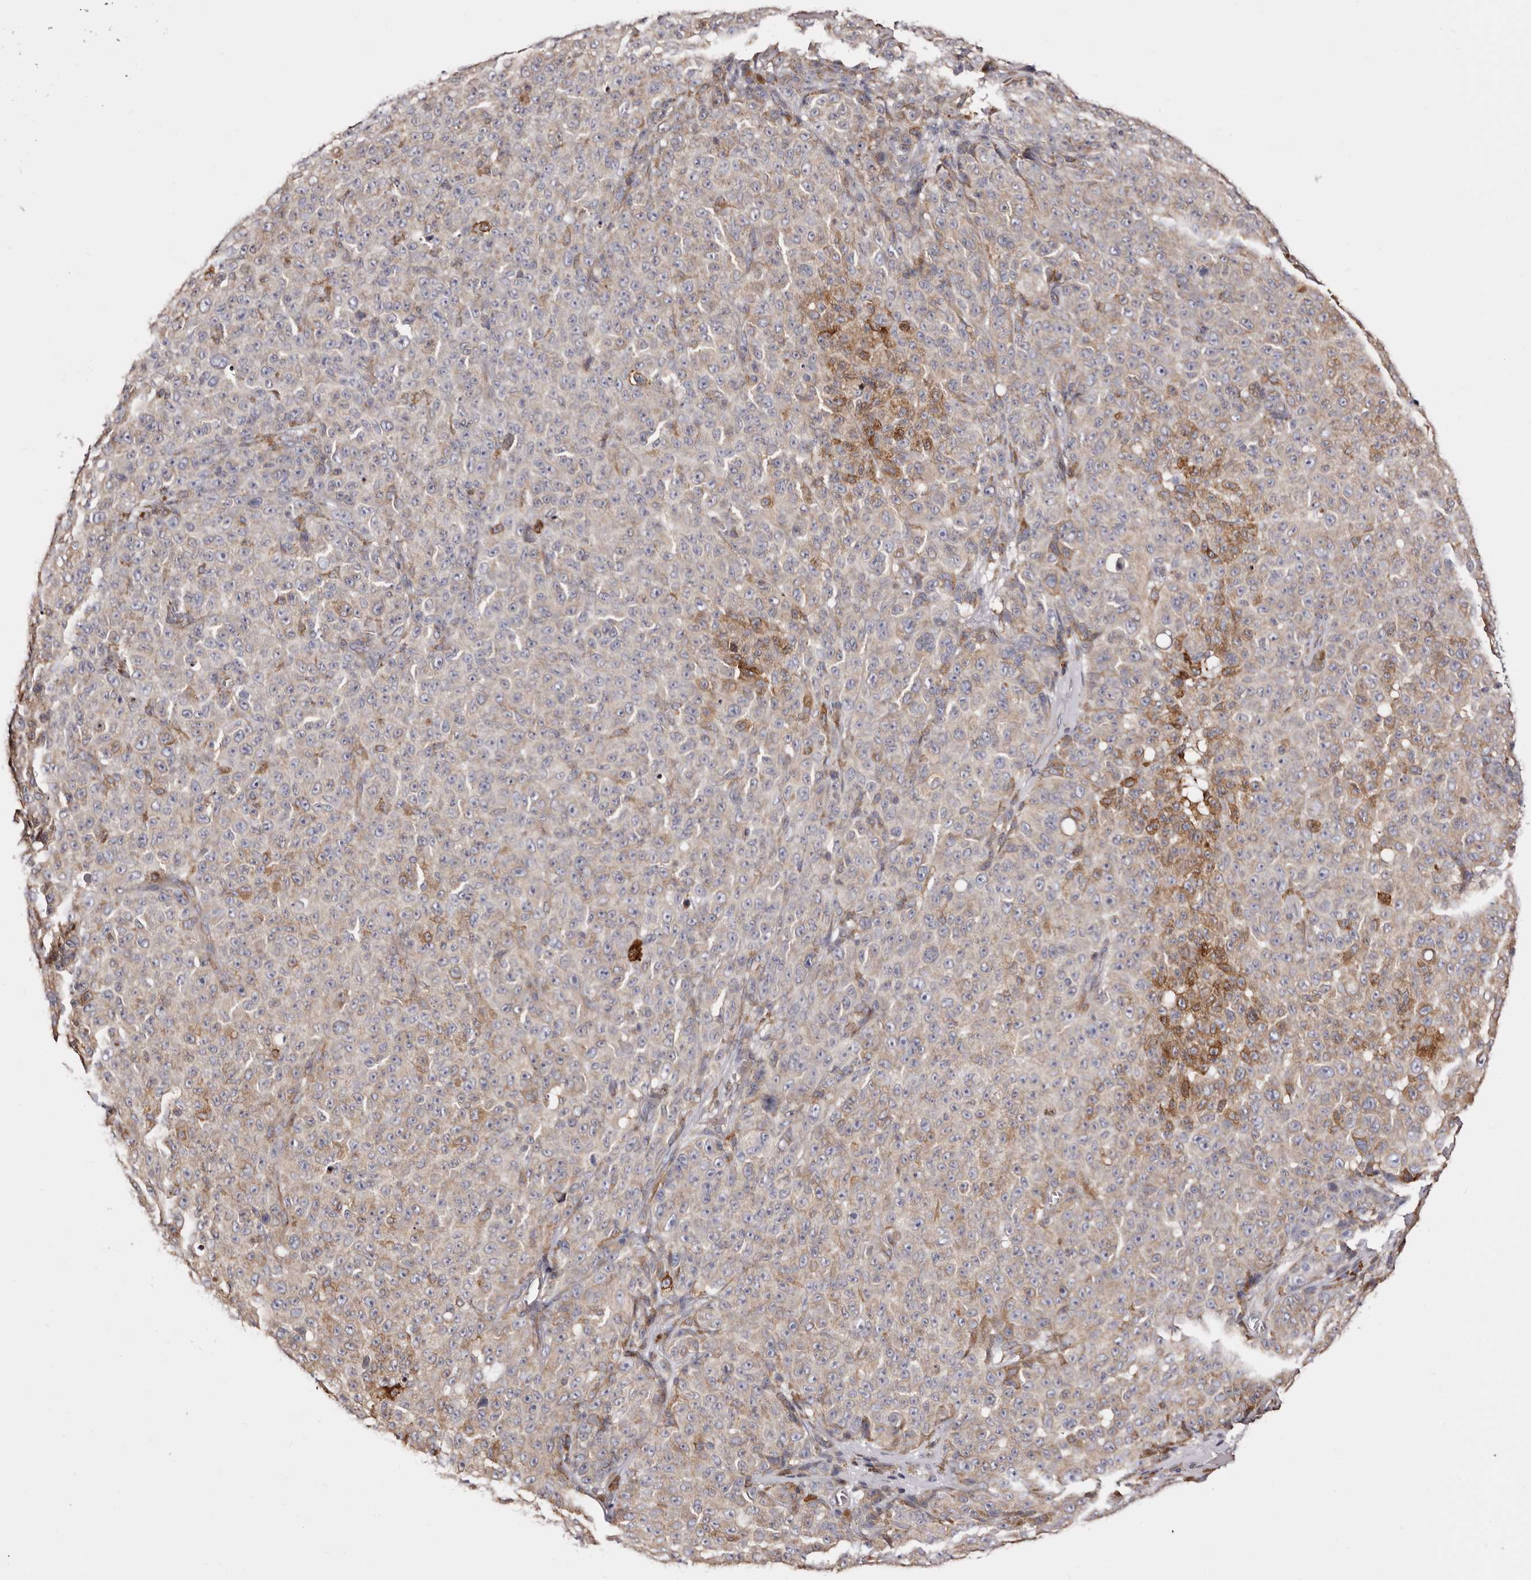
{"staining": {"intensity": "moderate", "quantity": "<25%", "location": "cytoplasmic/membranous"}, "tissue": "melanoma", "cell_type": "Tumor cells", "image_type": "cancer", "snomed": [{"axis": "morphology", "description": "Malignant melanoma, NOS"}, {"axis": "topography", "description": "Skin"}], "caption": "A histopathology image of melanoma stained for a protein exhibits moderate cytoplasmic/membranous brown staining in tumor cells.", "gene": "ACBD6", "patient": {"sex": "female", "age": 82}}